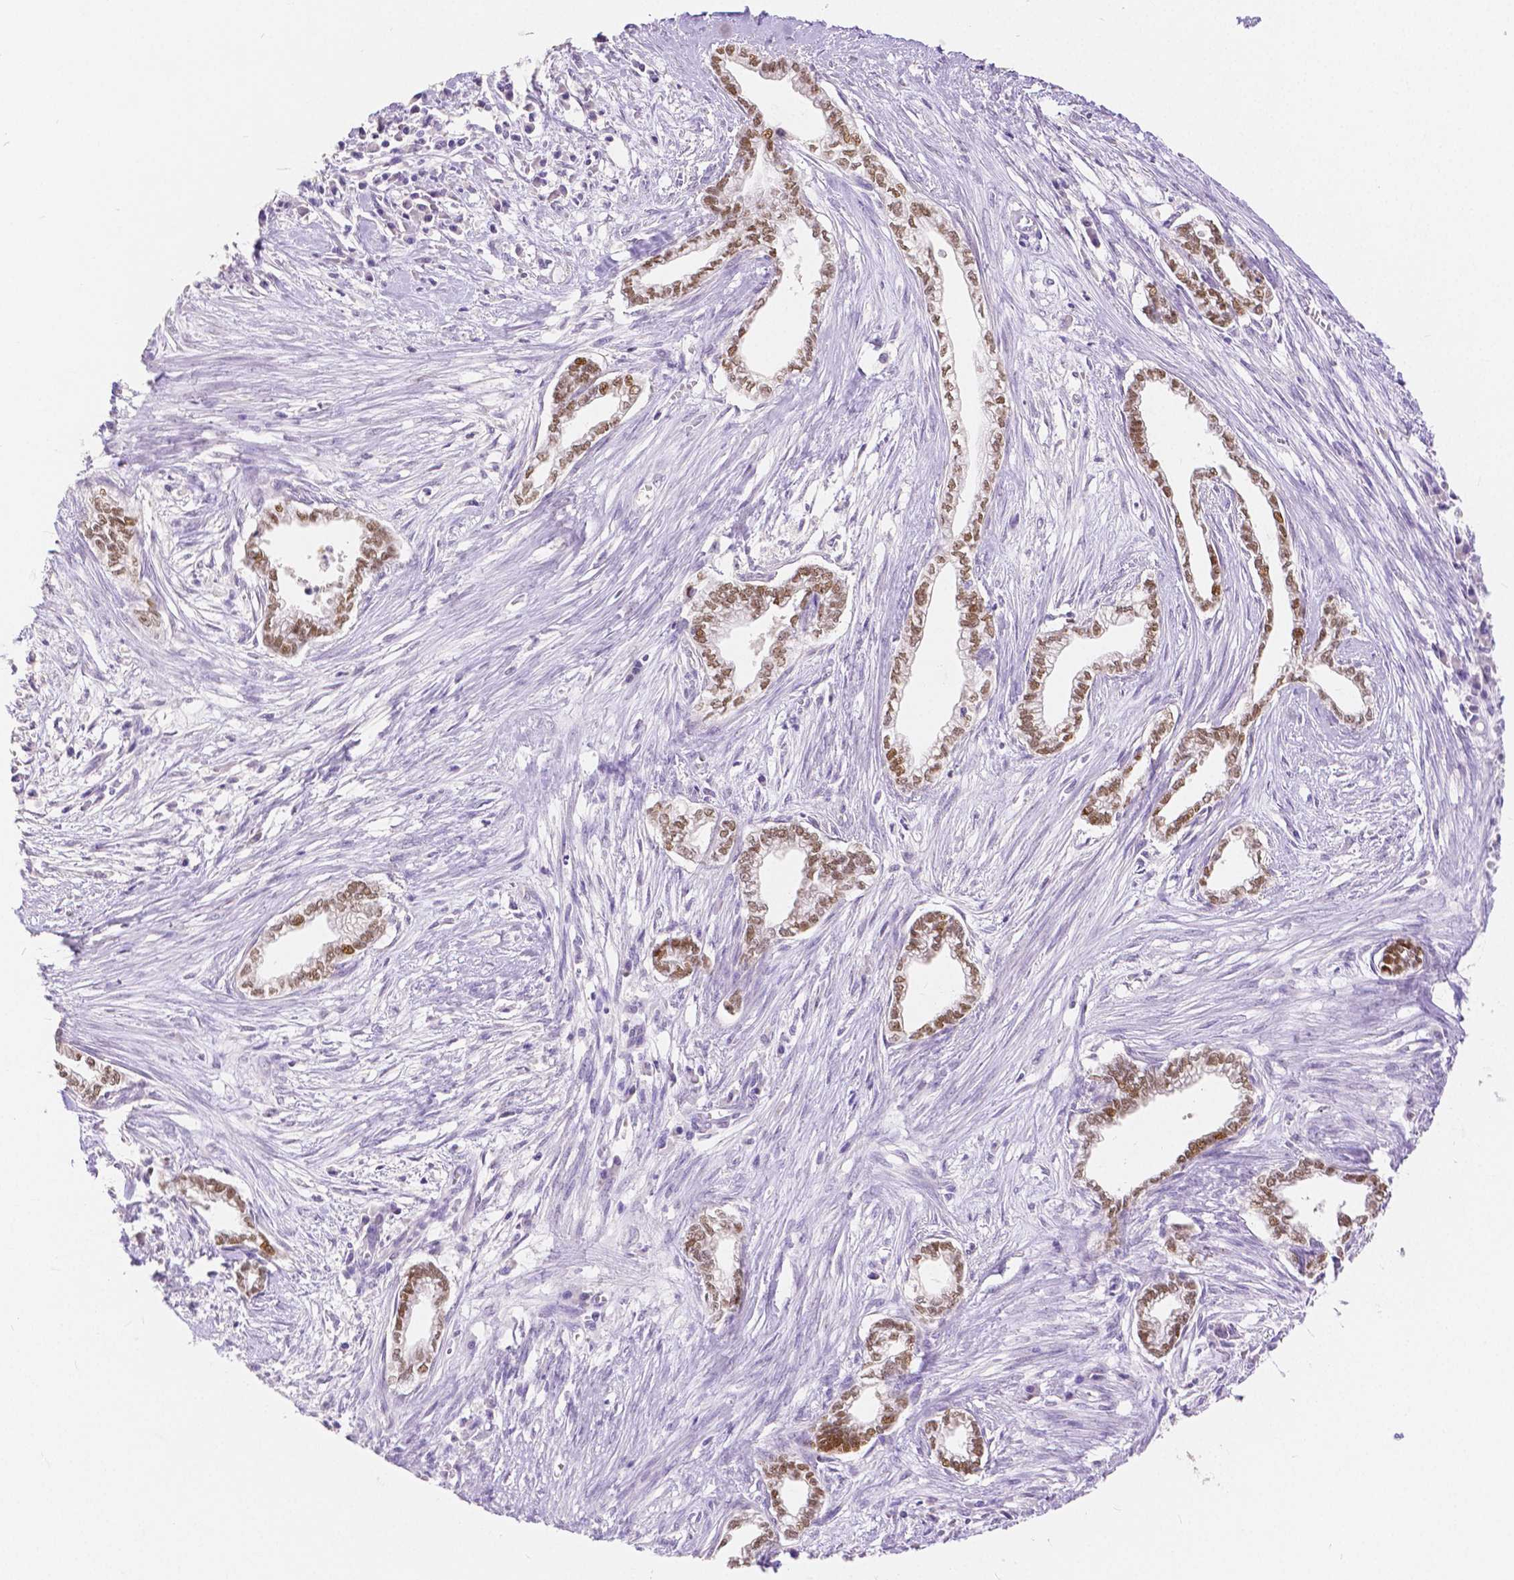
{"staining": {"intensity": "moderate", "quantity": ">75%", "location": "nuclear"}, "tissue": "cervical cancer", "cell_type": "Tumor cells", "image_type": "cancer", "snomed": [{"axis": "morphology", "description": "Adenocarcinoma, NOS"}, {"axis": "topography", "description": "Cervix"}], "caption": "A medium amount of moderate nuclear staining is appreciated in approximately >75% of tumor cells in cervical adenocarcinoma tissue. (DAB (3,3'-diaminobenzidine) IHC, brown staining for protein, blue staining for nuclei).", "gene": "HNF1B", "patient": {"sex": "female", "age": 62}}